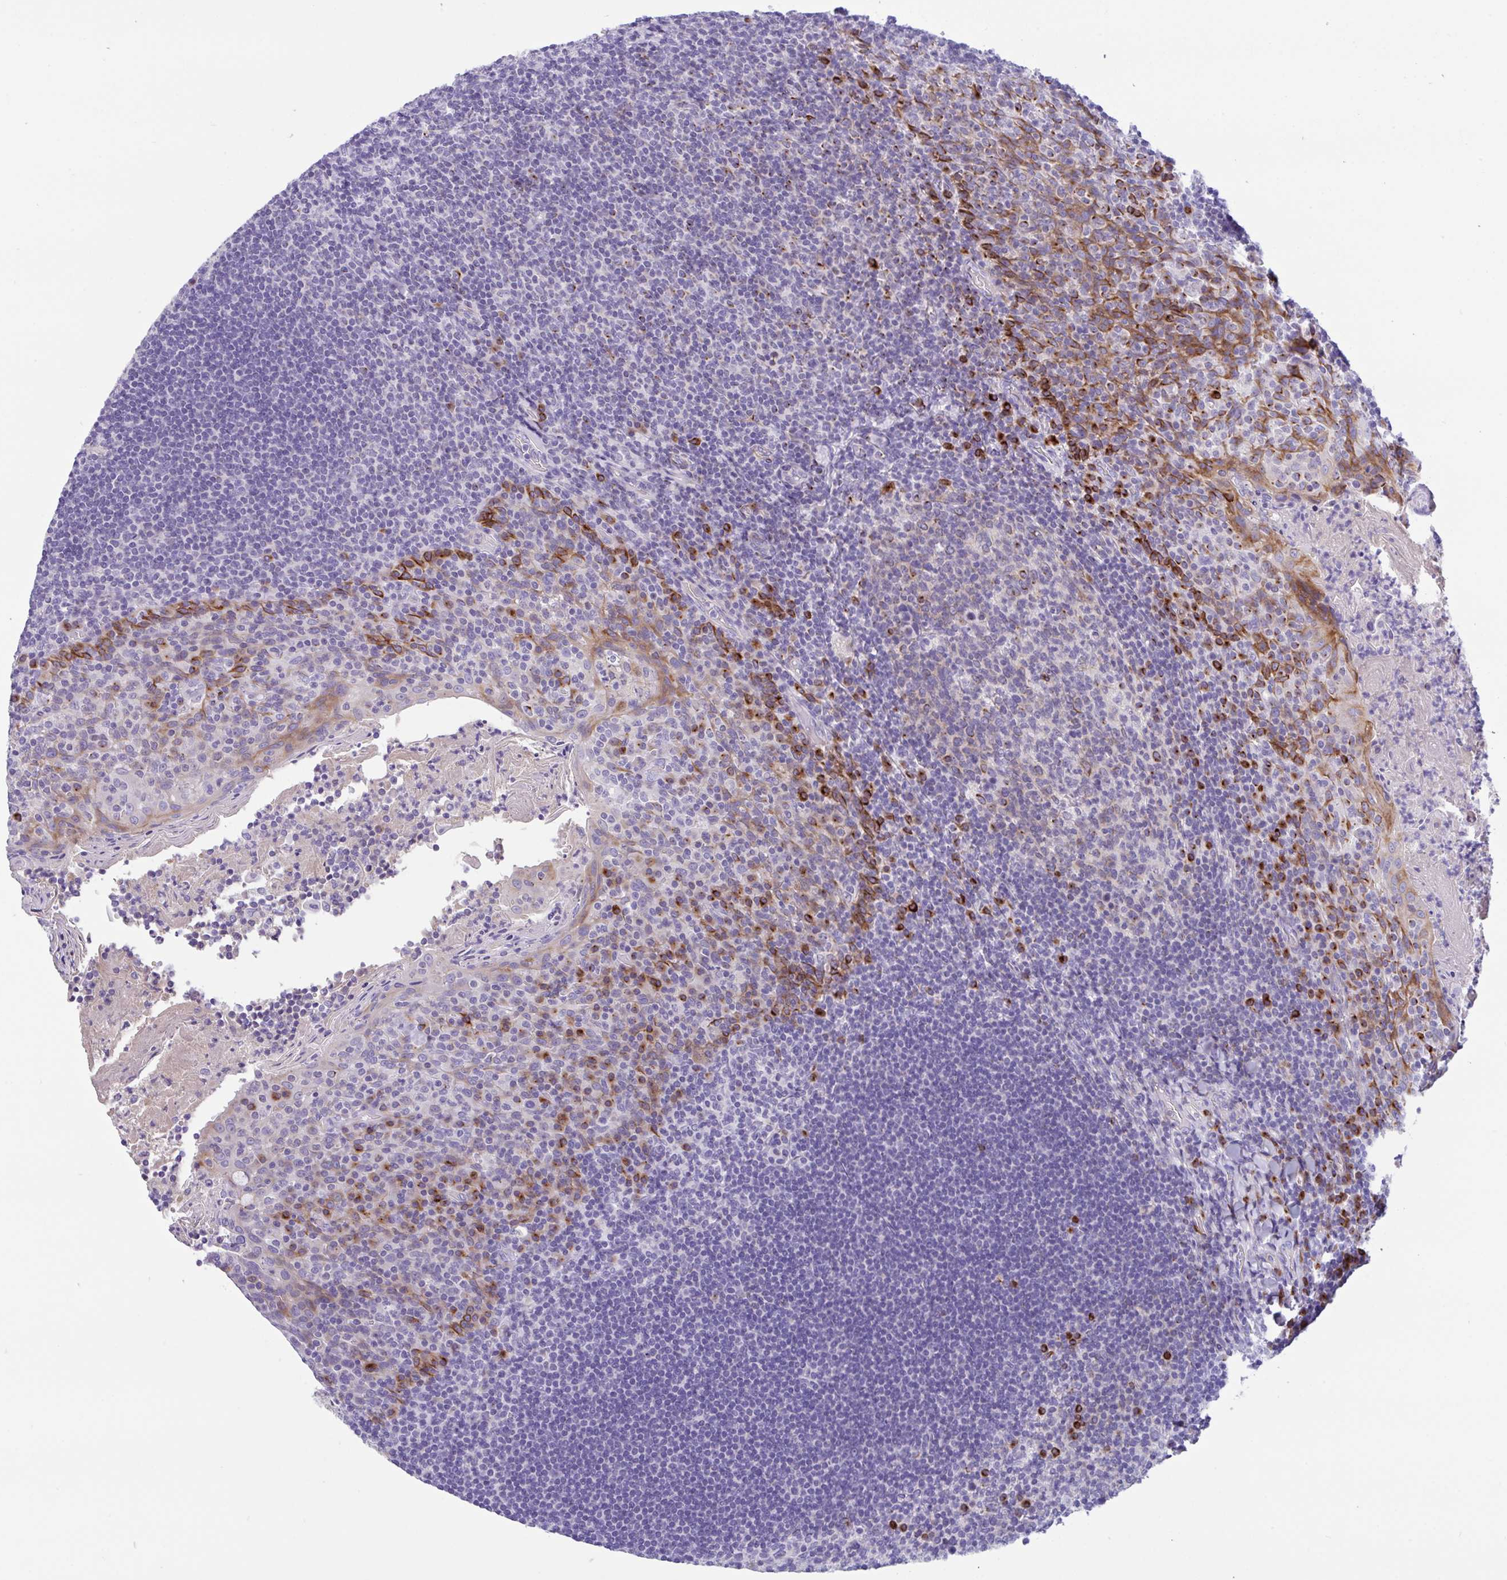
{"staining": {"intensity": "strong", "quantity": "<25%", "location": "cytoplasmic/membranous"}, "tissue": "tonsil", "cell_type": "Germinal center cells", "image_type": "normal", "snomed": [{"axis": "morphology", "description": "Normal tissue, NOS"}, {"axis": "topography", "description": "Tonsil"}], "caption": "A medium amount of strong cytoplasmic/membranous expression is seen in approximately <25% of germinal center cells in normal tonsil. Immunohistochemistry (ihc) stains the protein in brown and the nuclei are stained blue.", "gene": "FBXL20", "patient": {"sex": "female", "age": 10}}